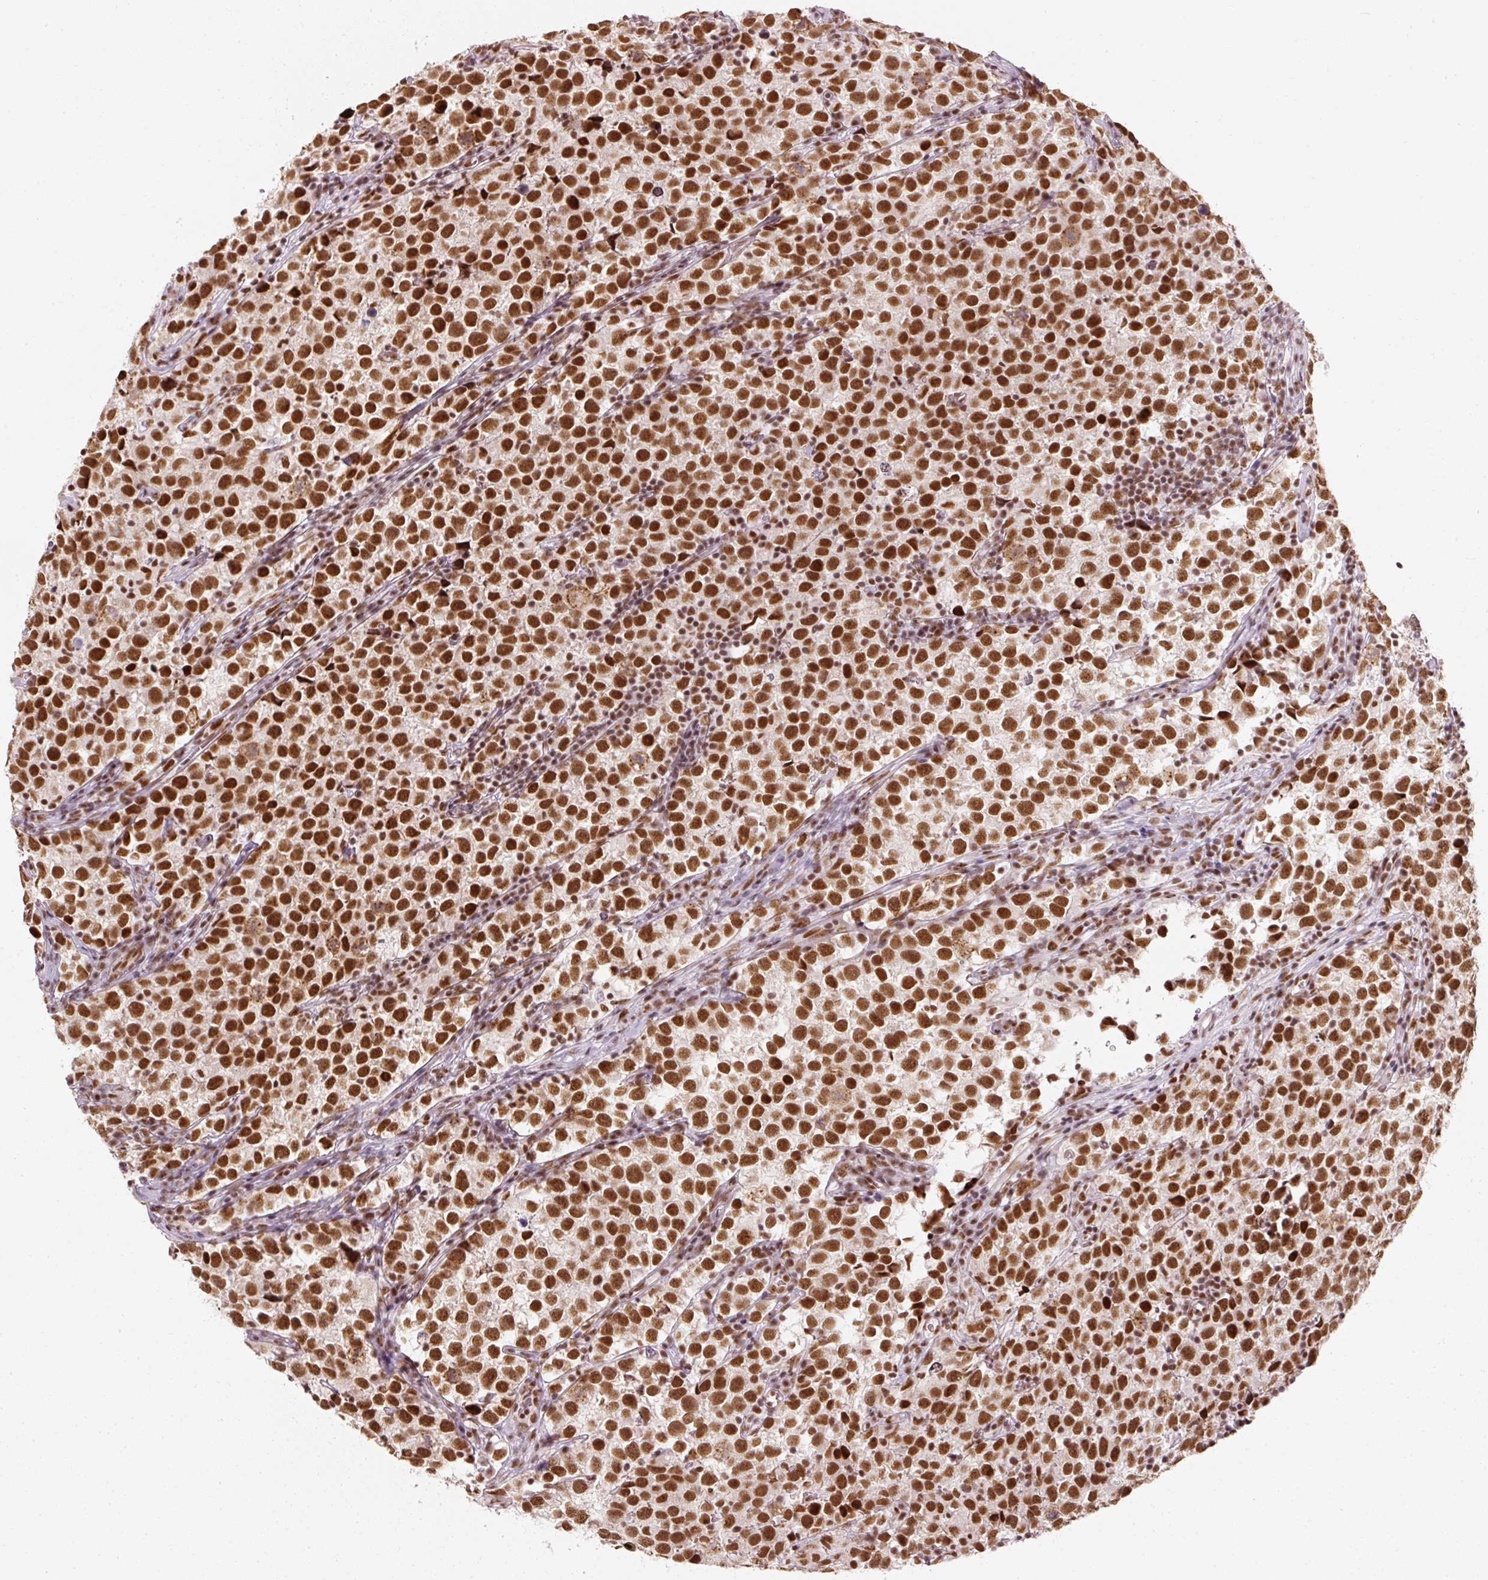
{"staining": {"intensity": "strong", "quantity": ">75%", "location": "nuclear"}, "tissue": "testis cancer", "cell_type": "Tumor cells", "image_type": "cancer", "snomed": [{"axis": "morphology", "description": "Normal tissue, NOS"}, {"axis": "morphology", "description": "Seminoma, NOS"}, {"axis": "topography", "description": "Testis"}], "caption": "Immunohistochemistry photomicrograph of neoplastic tissue: human testis cancer (seminoma) stained using IHC exhibits high levels of strong protein expression localized specifically in the nuclear of tumor cells, appearing as a nuclear brown color.", "gene": "U2AF2", "patient": {"sex": "male", "age": 43}}